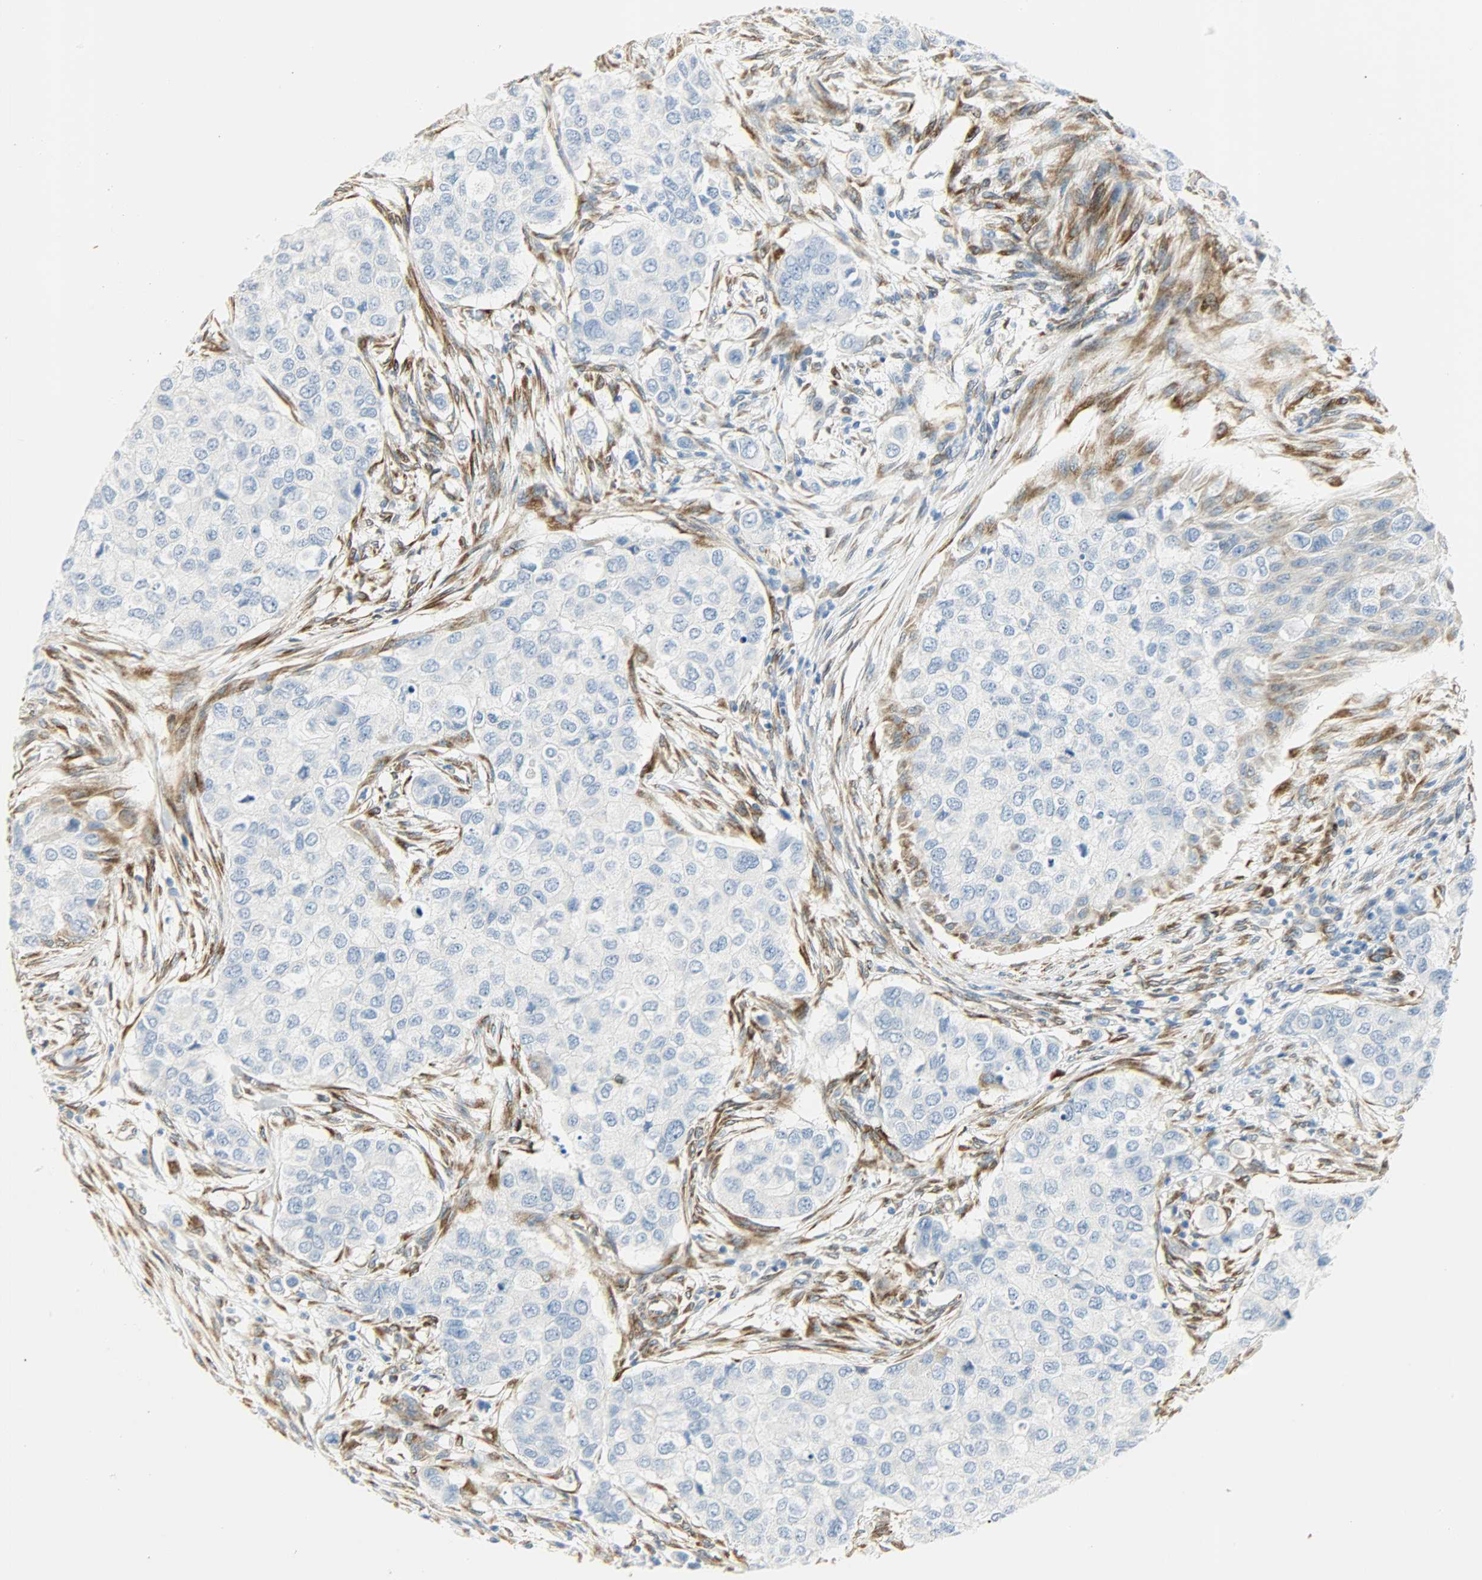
{"staining": {"intensity": "negative", "quantity": "none", "location": "none"}, "tissue": "breast cancer", "cell_type": "Tumor cells", "image_type": "cancer", "snomed": [{"axis": "morphology", "description": "Normal tissue, NOS"}, {"axis": "morphology", "description": "Duct carcinoma"}, {"axis": "topography", "description": "Breast"}], "caption": "Protein analysis of breast cancer shows no significant staining in tumor cells. Nuclei are stained in blue.", "gene": "PKD2", "patient": {"sex": "female", "age": 49}}